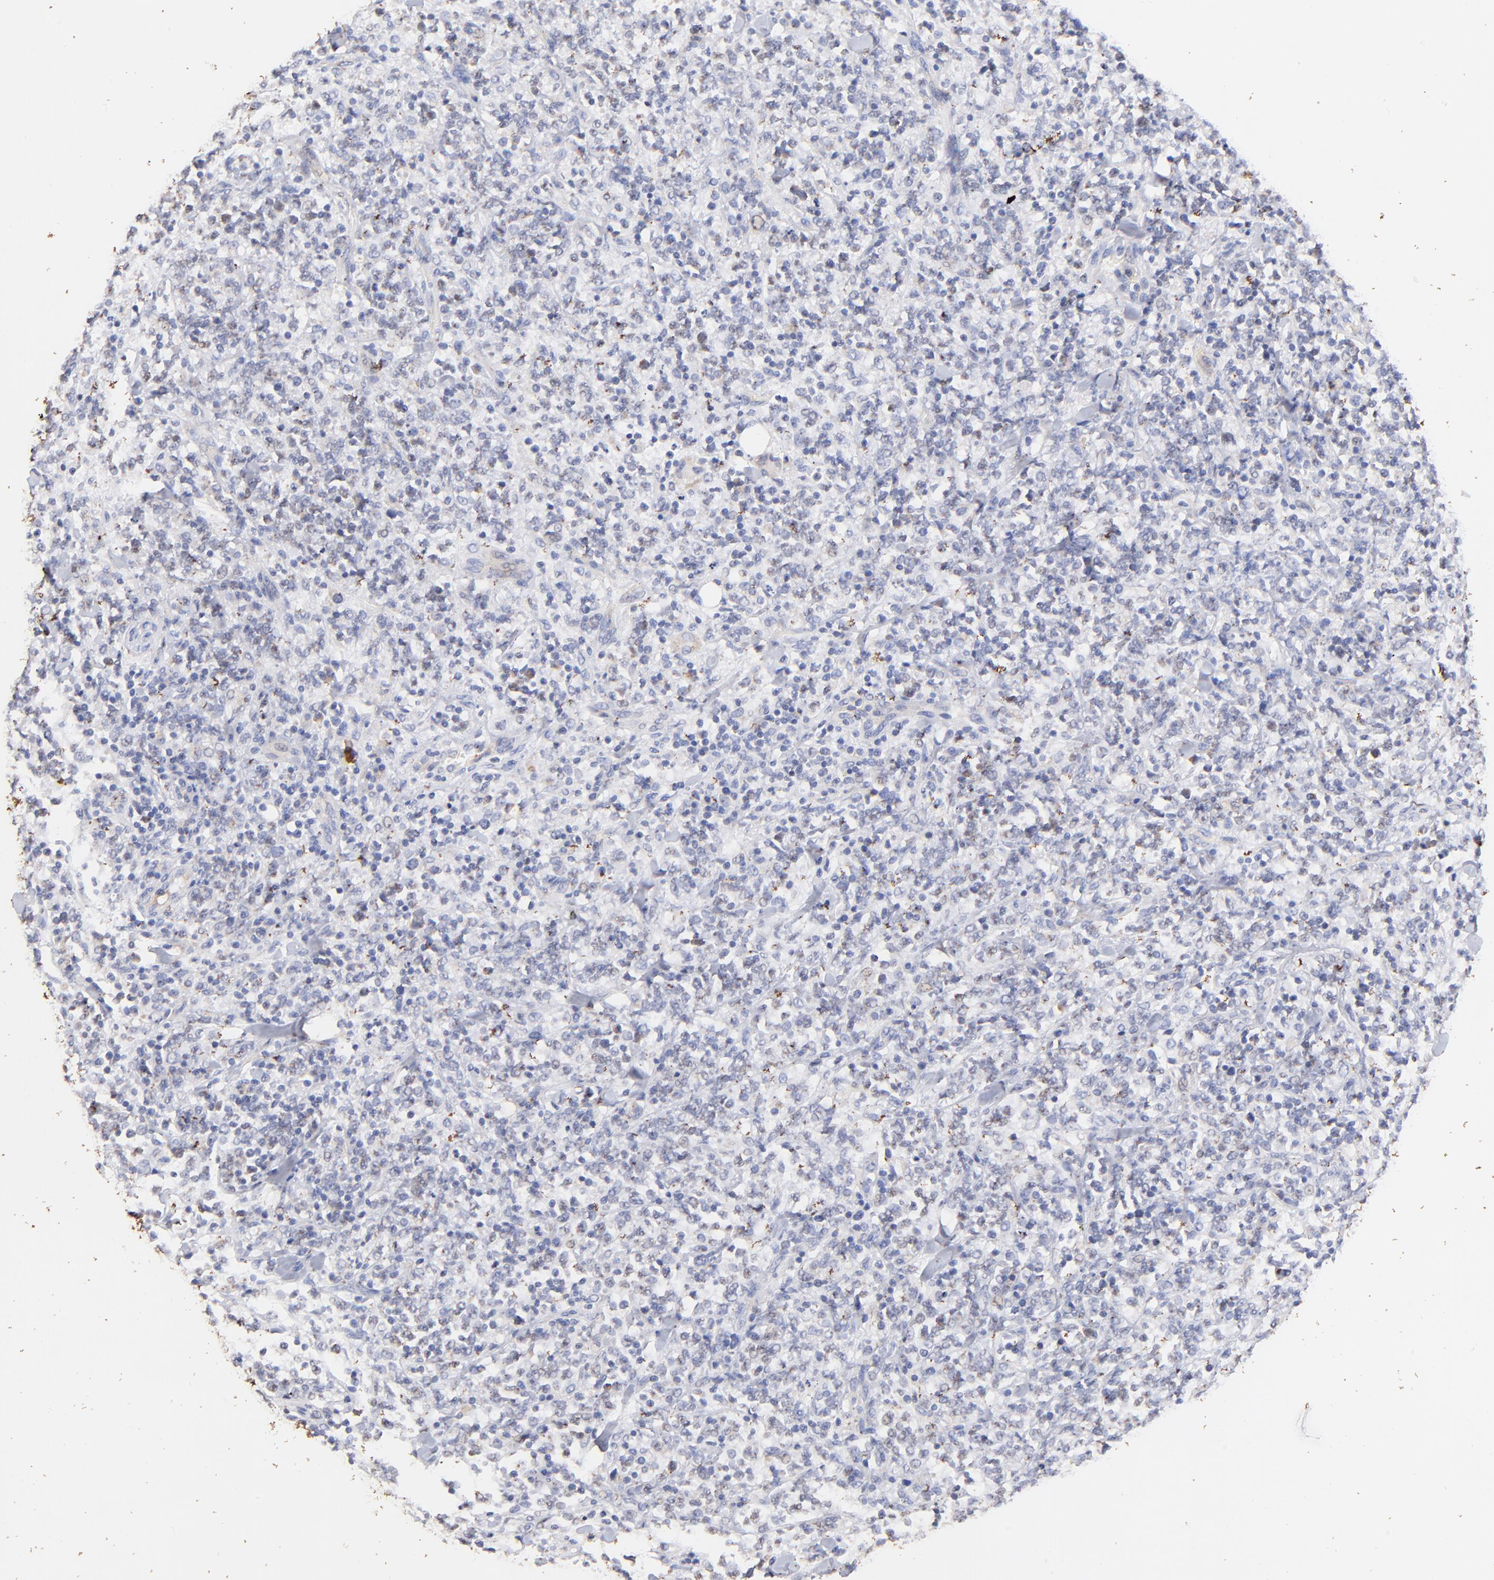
{"staining": {"intensity": "weak", "quantity": "<25%", "location": "cytoplasmic/membranous"}, "tissue": "lymphoma", "cell_type": "Tumor cells", "image_type": "cancer", "snomed": [{"axis": "morphology", "description": "Malignant lymphoma, non-Hodgkin's type, High grade"}, {"axis": "topography", "description": "Soft tissue"}], "caption": "The IHC micrograph has no significant staining in tumor cells of high-grade malignant lymphoma, non-Hodgkin's type tissue.", "gene": "IGLV7-43", "patient": {"sex": "male", "age": 18}}